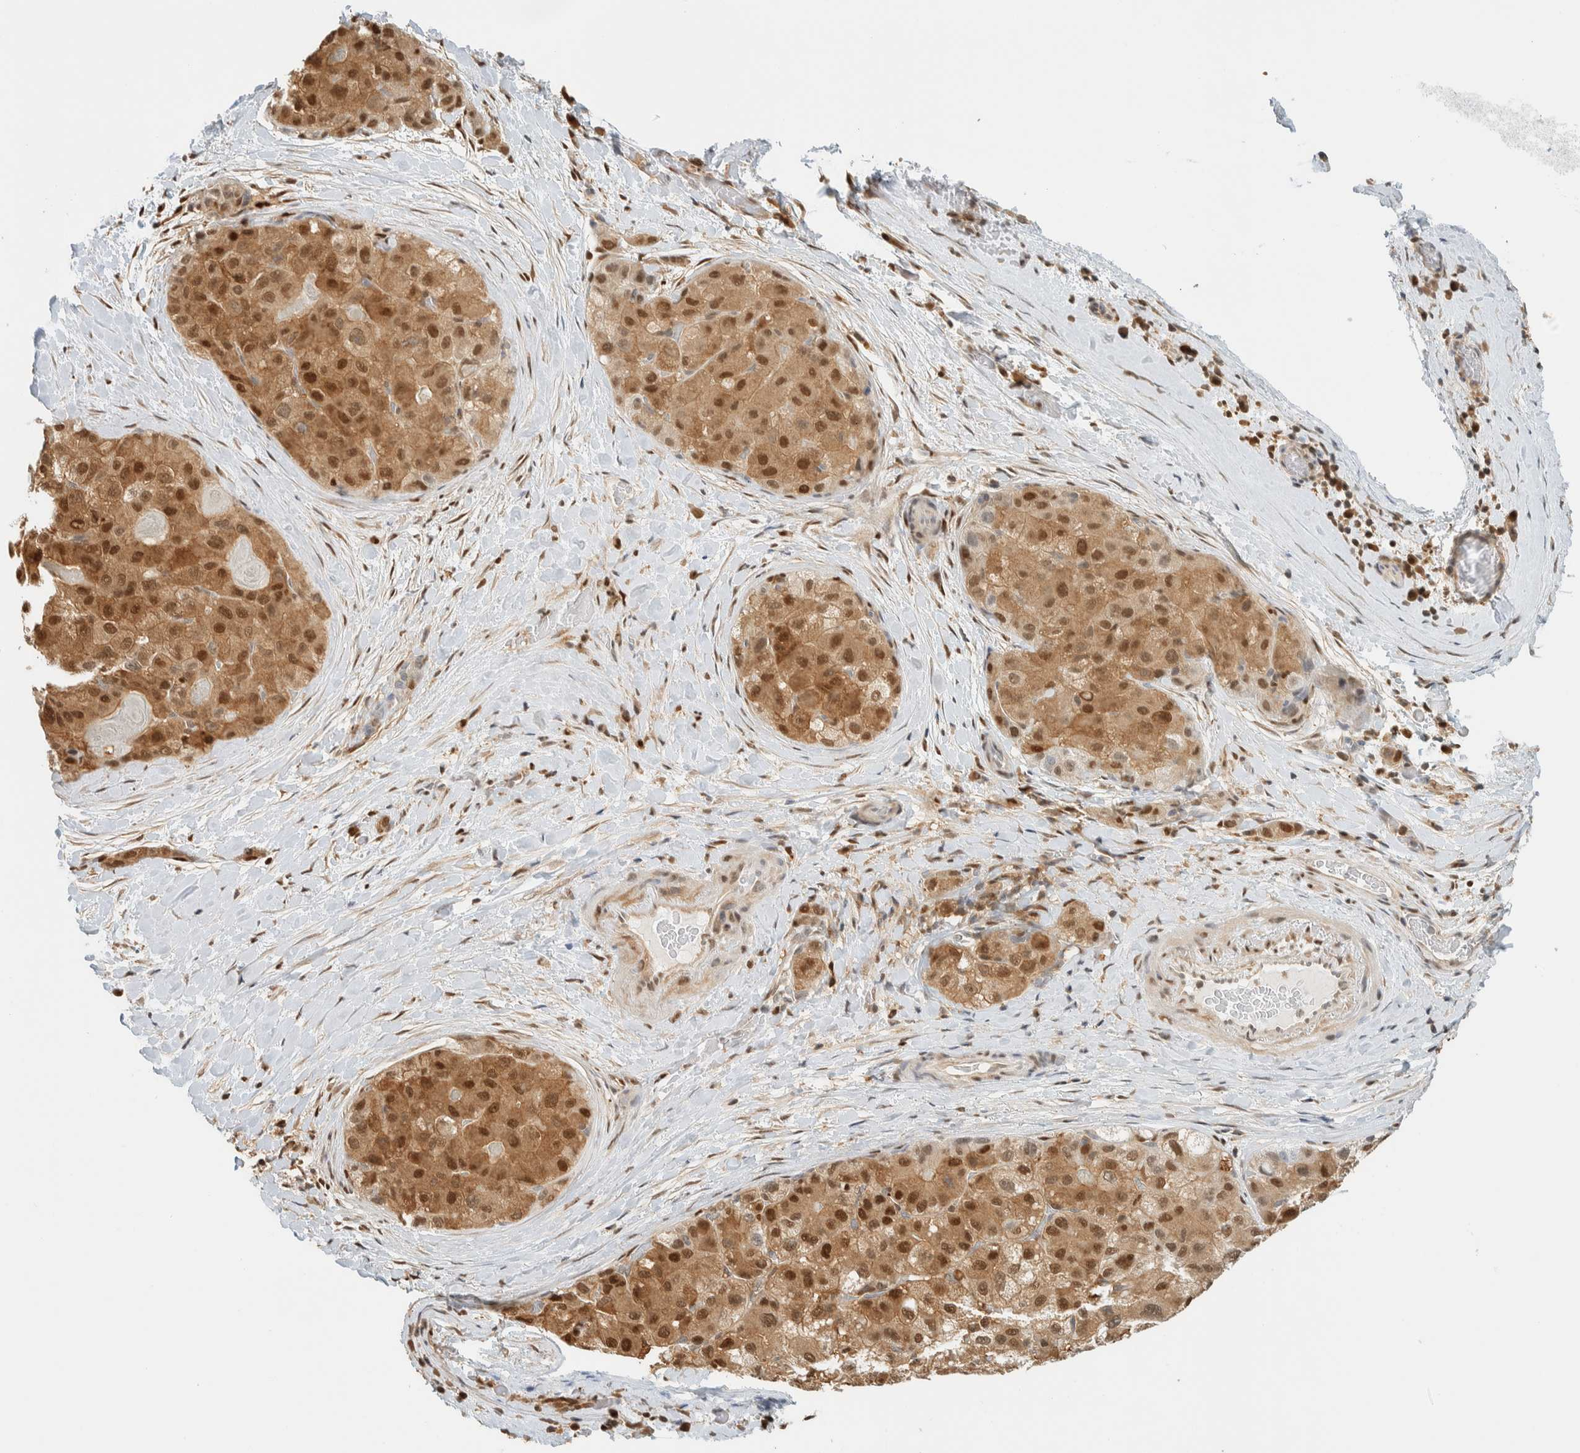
{"staining": {"intensity": "strong", "quantity": ">75%", "location": "cytoplasmic/membranous,nuclear"}, "tissue": "liver cancer", "cell_type": "Tumor cells", "image_type": "cancer", "snomed": [{"axis": "morphology", "description": "Carcinoma, Hepatocellular, NOS"}, {"axis": "topography", "description": "Liver"}], "caption": "Immunohistochemistry histopathology image of neoplastic tissue: human liver hepatocellular carcinoma stained using immunohistochemistry displays high levels of strong protein expression localized specifically in the cytoplasmic/membranous and nuclear of tumor cells, appearing as a cytoplasmic/membranous and nuclear brown color.", "gene": "ZBTB37", "patient": {"sex": "male", "age": 80}}